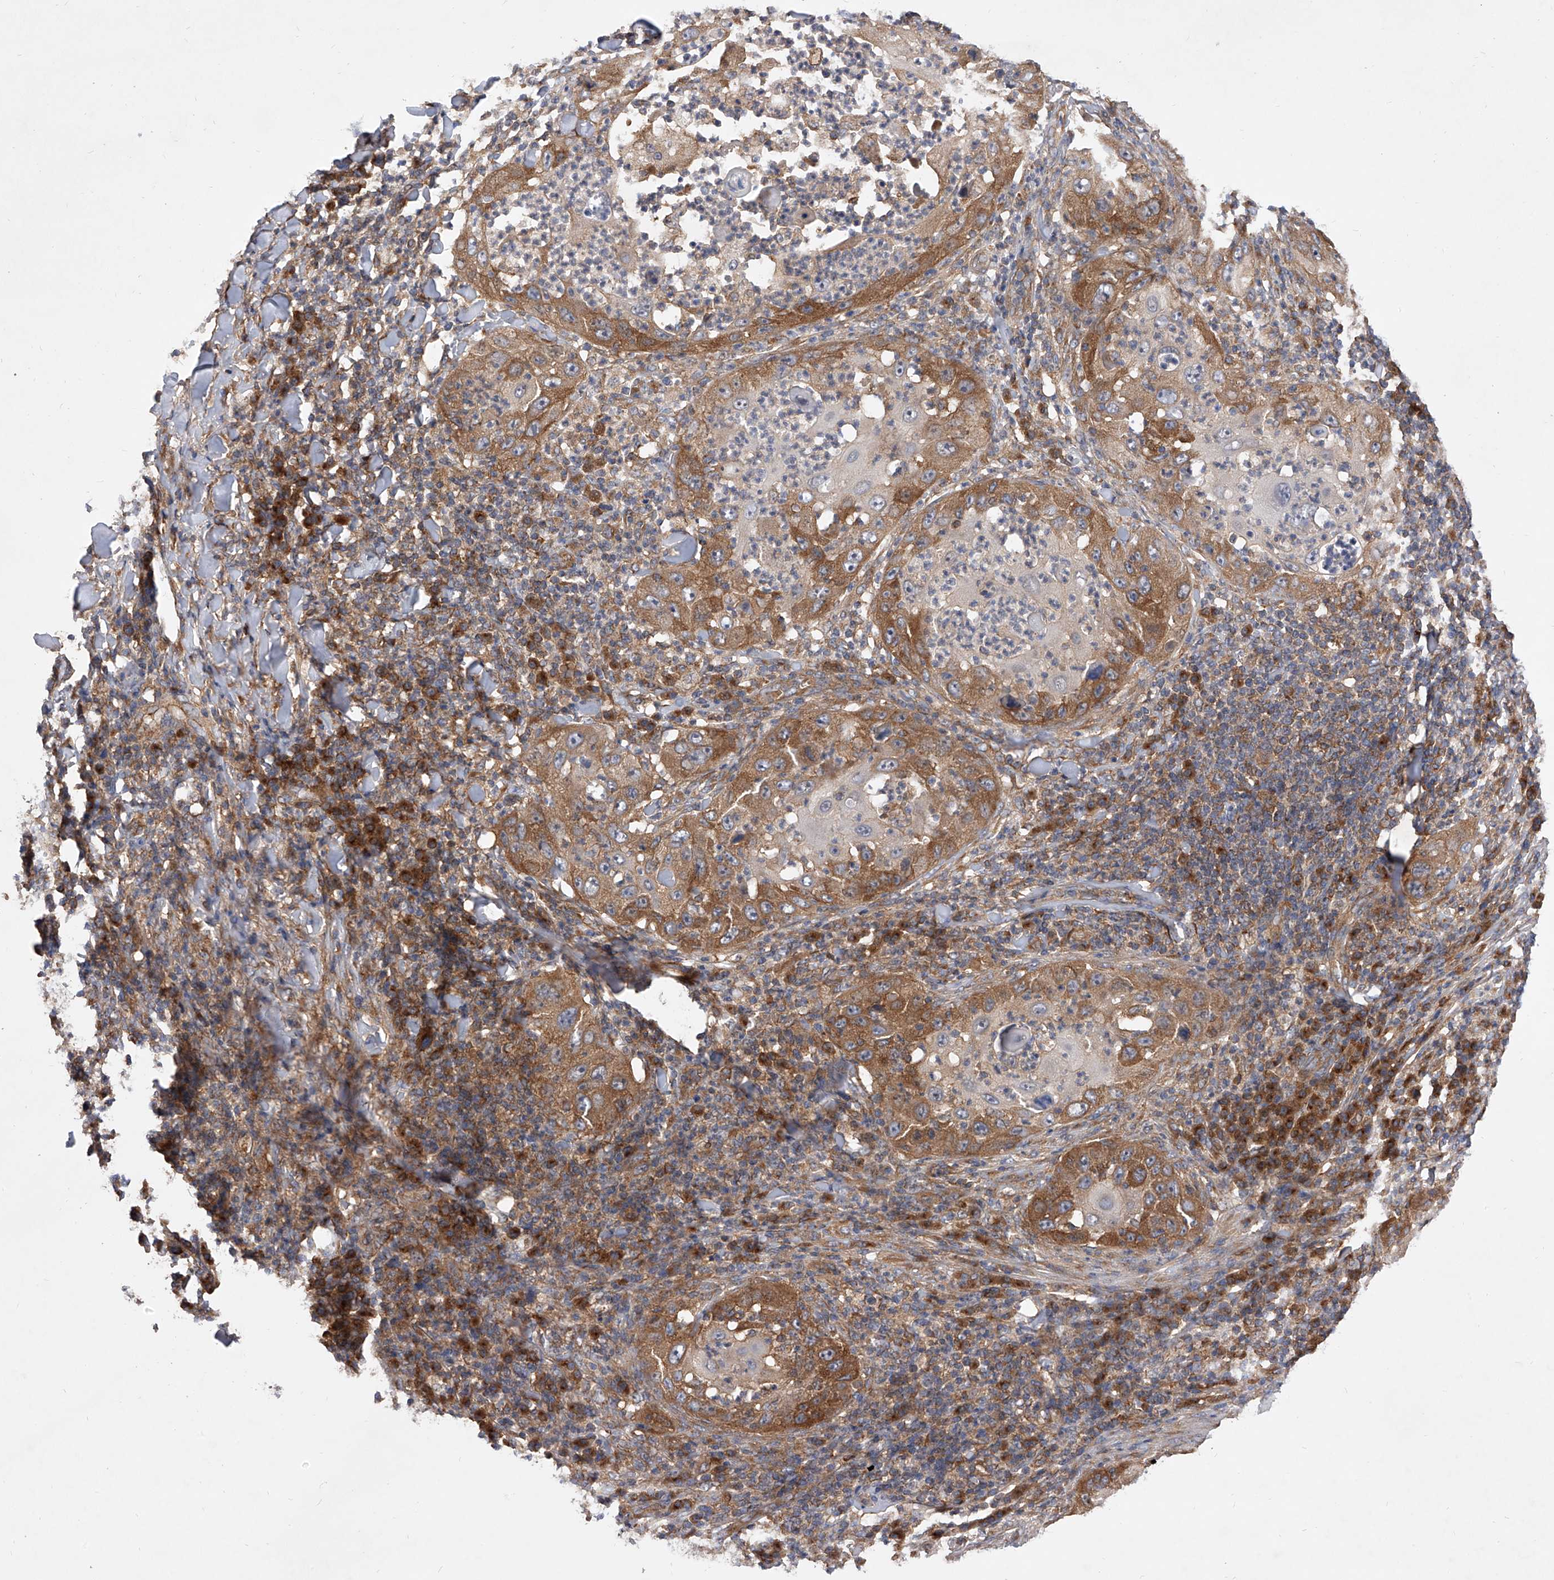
{"staining": {"intensity": "moderate", "quantity": "25%-75%", "location": "cytoplasmic/membranous"}, "tissue": "skin cancer", "cell_type": "Tumor cells", "image_type": "cancer", "snomed": [{"axis": "morphology", "description": "Squamous cell carcinoma, NOS"}, {"axis": "topography", "description": "Skin"}], "caption": "This photomicrograph exhibits IHC staining of squamous cell carcinoma (skin), with medium moderate cytoplasmic/membranous staining in approximately 25%-75% of tumor cells.", "gene": "CFAP410", "patient": {"sex": "female", "age": 44}}